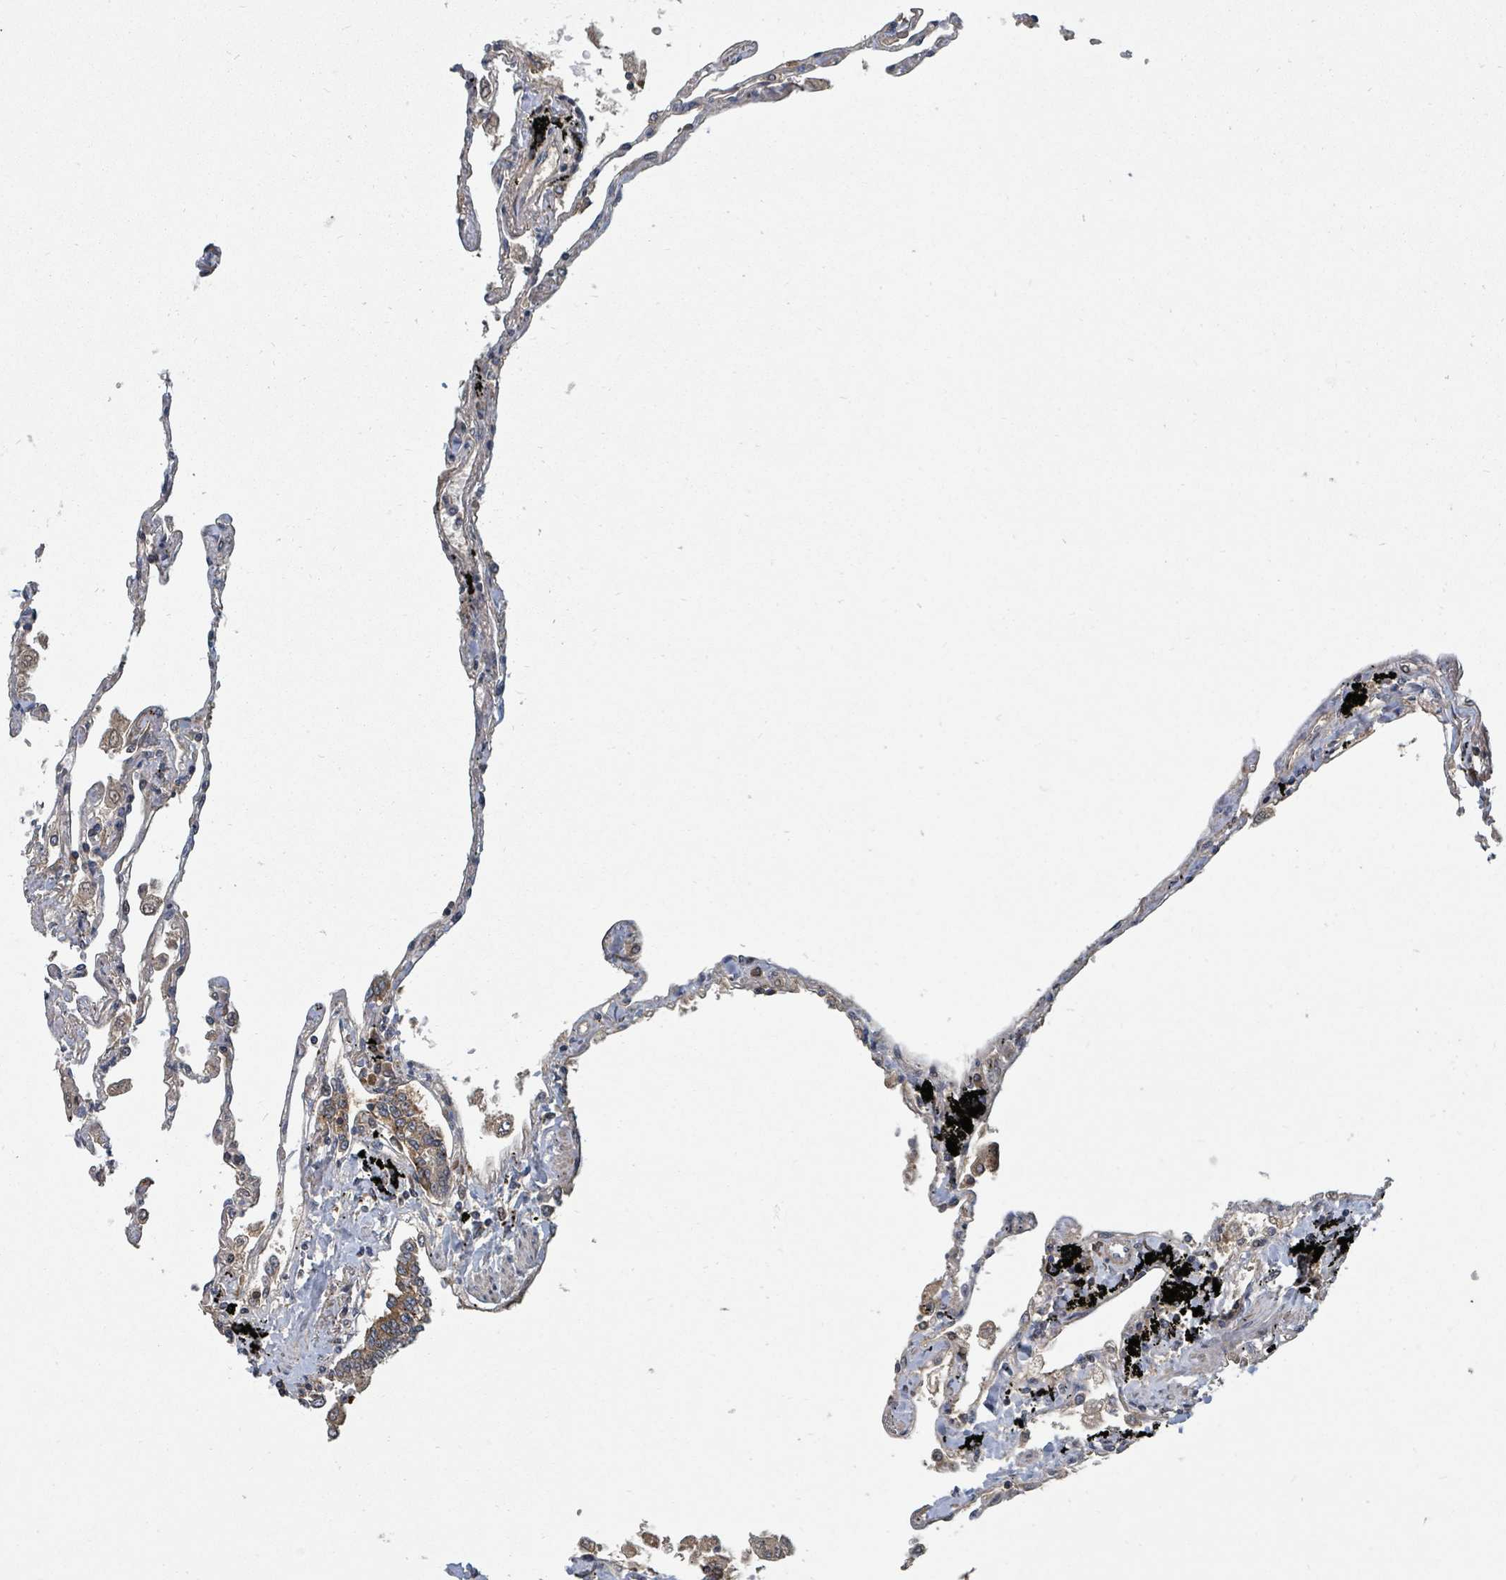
{"staining": {"intensity": "moderate", "quantity": "25%-75%", "location": "cytoplasmic/membranous"}, "tissue": "lung", "cell_type": "Alveolar cells", "image_type": "normal", "snomed": [{"axis": "morphology", "description": "Normal tissue, NOS"}, {"axis": "topography", "description": "Lung"}], "caption": "Protein expression analysis of unremarkable human lung reveals moderate cytoplasmic/membranous positivity in about 25%-75% of alveolar cells. The protein is shown in brown color, while the nuclei are stained blue.", "gene": "DPM1", "patient": {"sex": "female", "age": 67}}